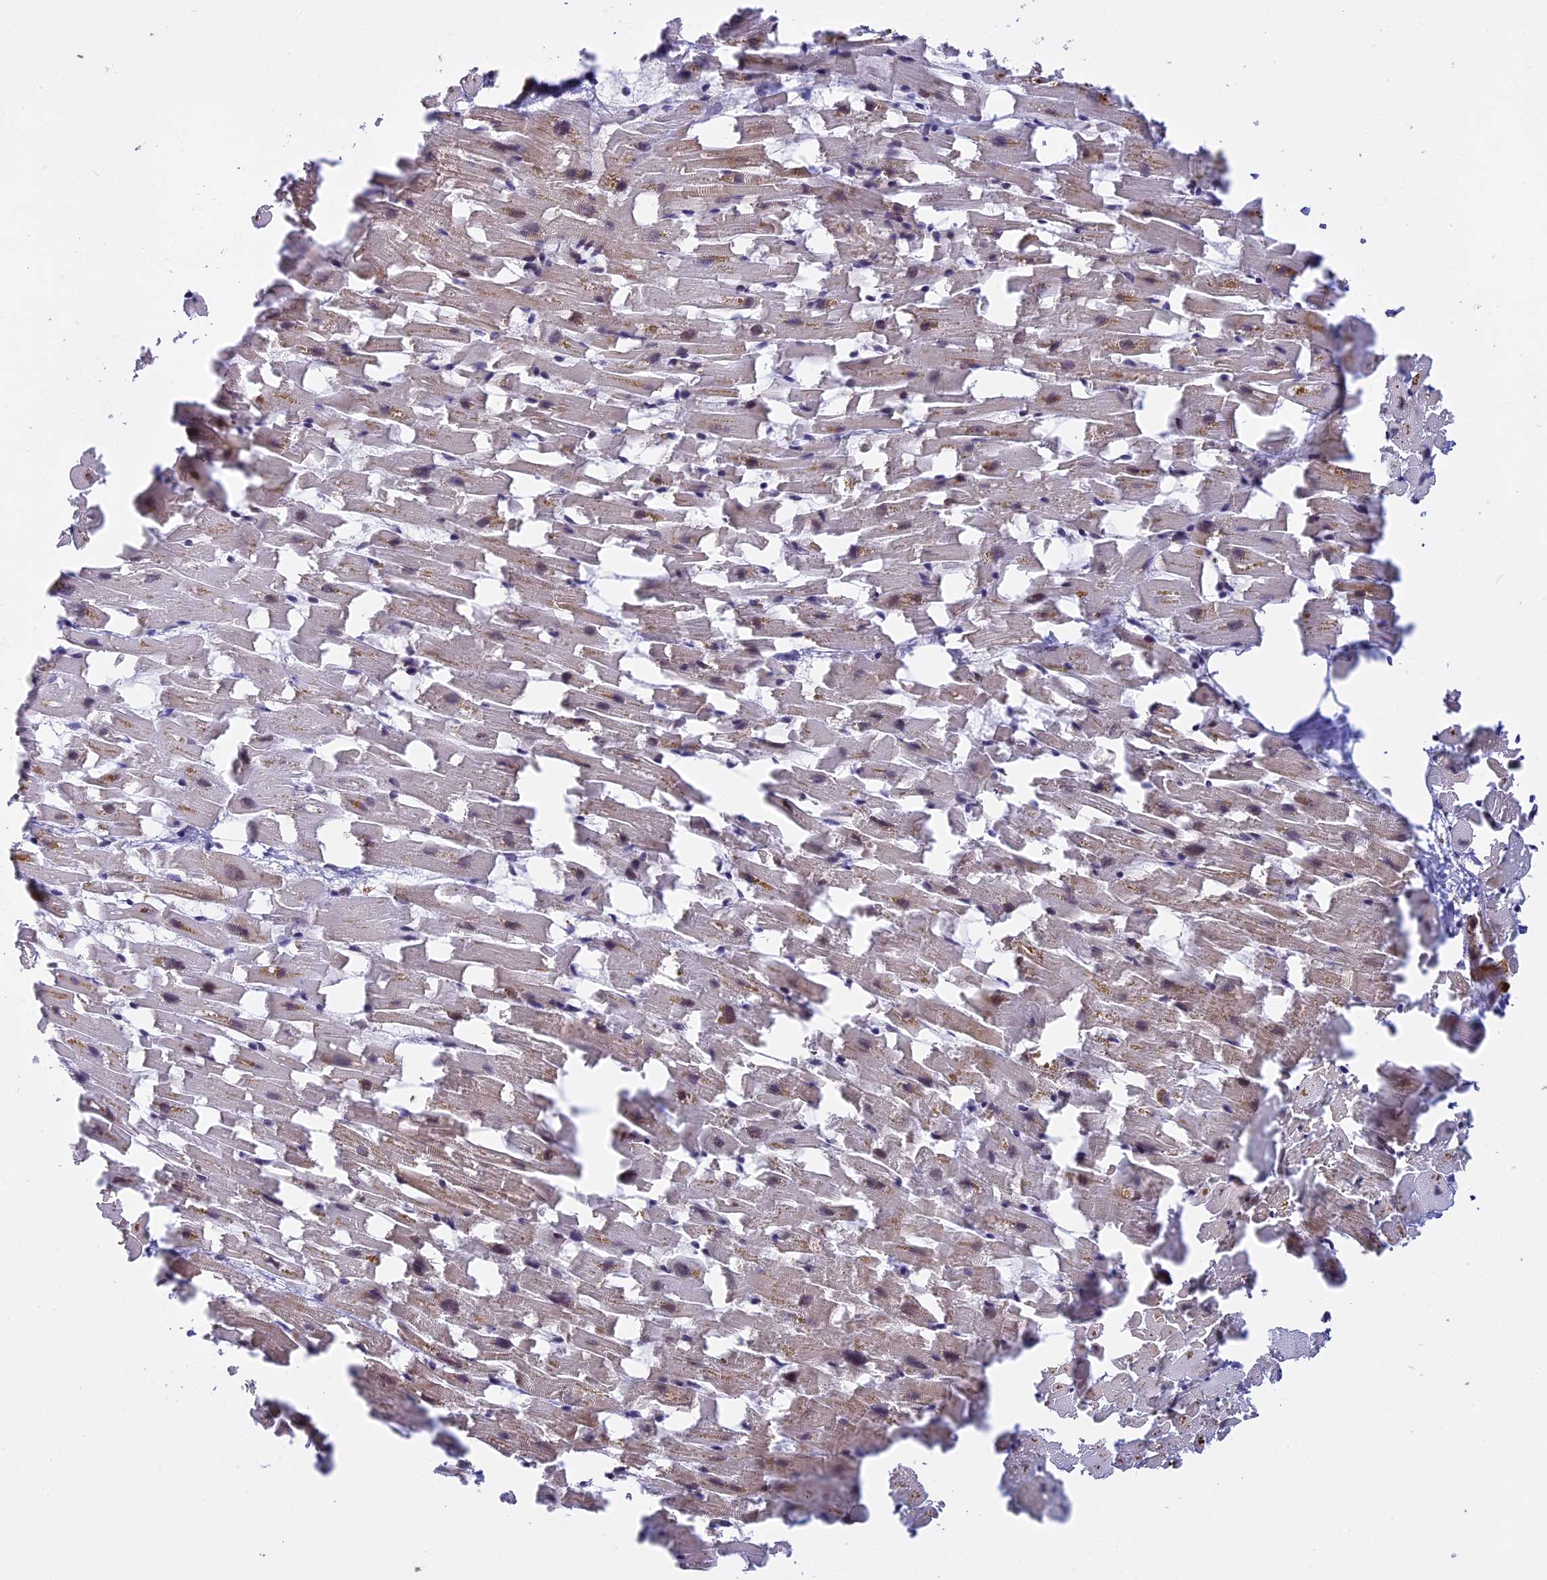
{"staining": {"intensity": "moderate", "quantity": "<25%", "location": "nuclear"}, "tissue": "heart muscle", "cell_type": "Cardiomyocytes", "image_type": "normal", "snomed": [{"axis": "morphology", "description": "Normal tissue, NOS"}, {"axis": "topography", "description": "Heart"}], "caption": "Immunohistochemistry (IHC) (DAB) staining of benign human heart muscle reveals moderate nuclear protein staining in approximately <25% of cardiomyocytes. Nuclei are stained in blue.", "gene": "POLR2C", "patient": {"sex": "female", "age": 64}}